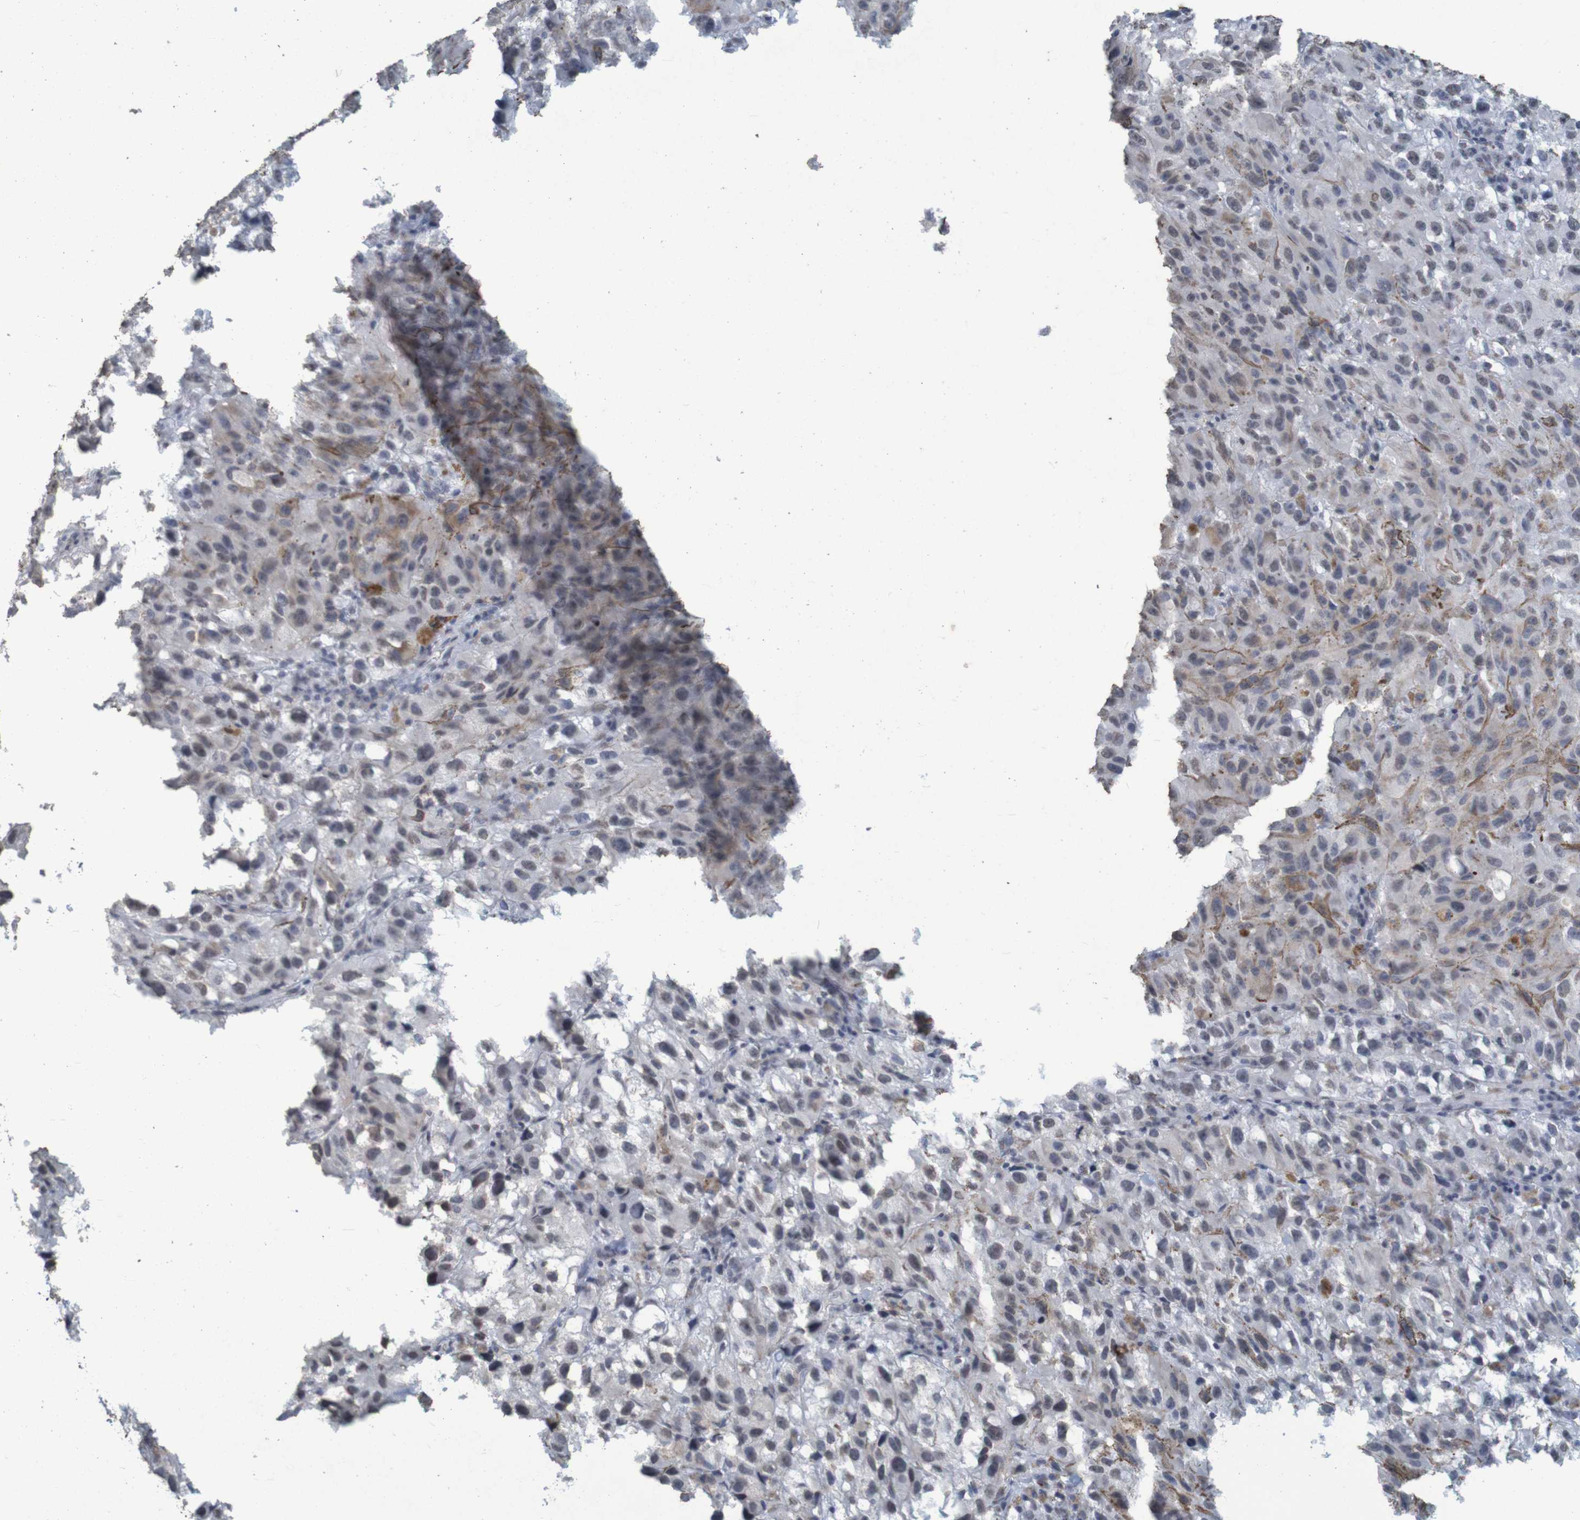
{"staining": {"intensity": "weak", "quantity": "<25%", "location": "cytoplasmic/membranous,nuclear"}, "tissue": "melanoma", "cell_type": "Tumor cells", "image_type": "cancer", "snomed": [{"axis": "morphology", "description": "Malignant melanoma, NOS"}, {"axis": "topography", "description": "Skin"}], "caption": "DAB (3,3'-diaminobenzidine) immunohistochemical staining of human malignant melanoma demonstrates no significant staining in tumor cells.", "gene": "GFI1", "patient": {"sex": "female", "age": 104}}